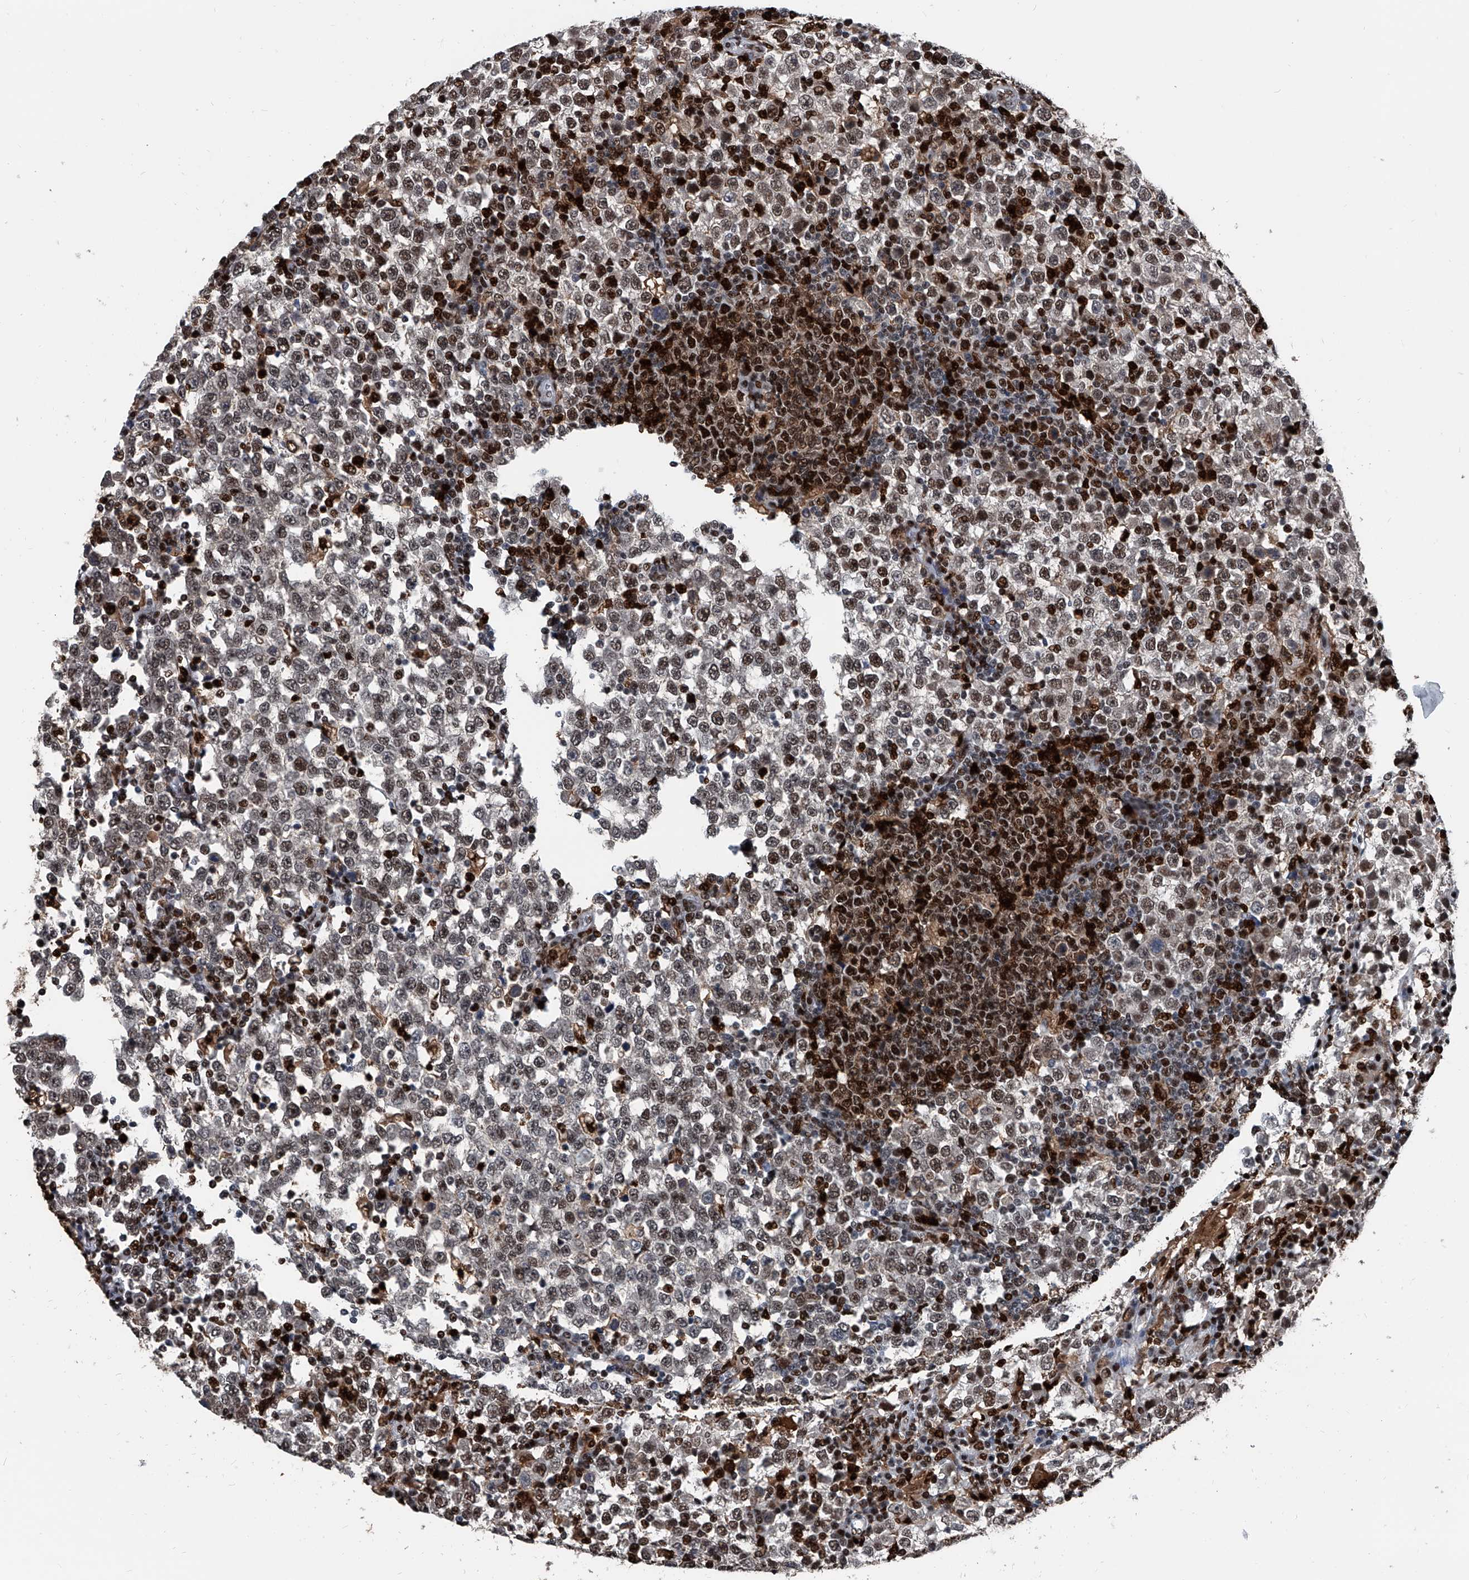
{"staining": {"intensity": "moderate", "quantity": "25%-75%", "location": "nuclear"}, "tissue": "testis cancer", "cell_type": "Tumor cells", "image_type": "cancer", "snomed": [{"axis": "morphology", "description": "Seminoma, NOS"}, {"axis": "topography", "description": "Testis"}], "caption": "A brown stain highlights moderate nuclear staining of a protein in testis seminoma tumor cells. Using DAB (3,3'-diaminobenzidine) (brown) and hematoxylin (blue) stains, captured at high magnification using brightfield microscopy.", "gene": "FKBP5", "patient": {"sex": "male", "age": 65}}